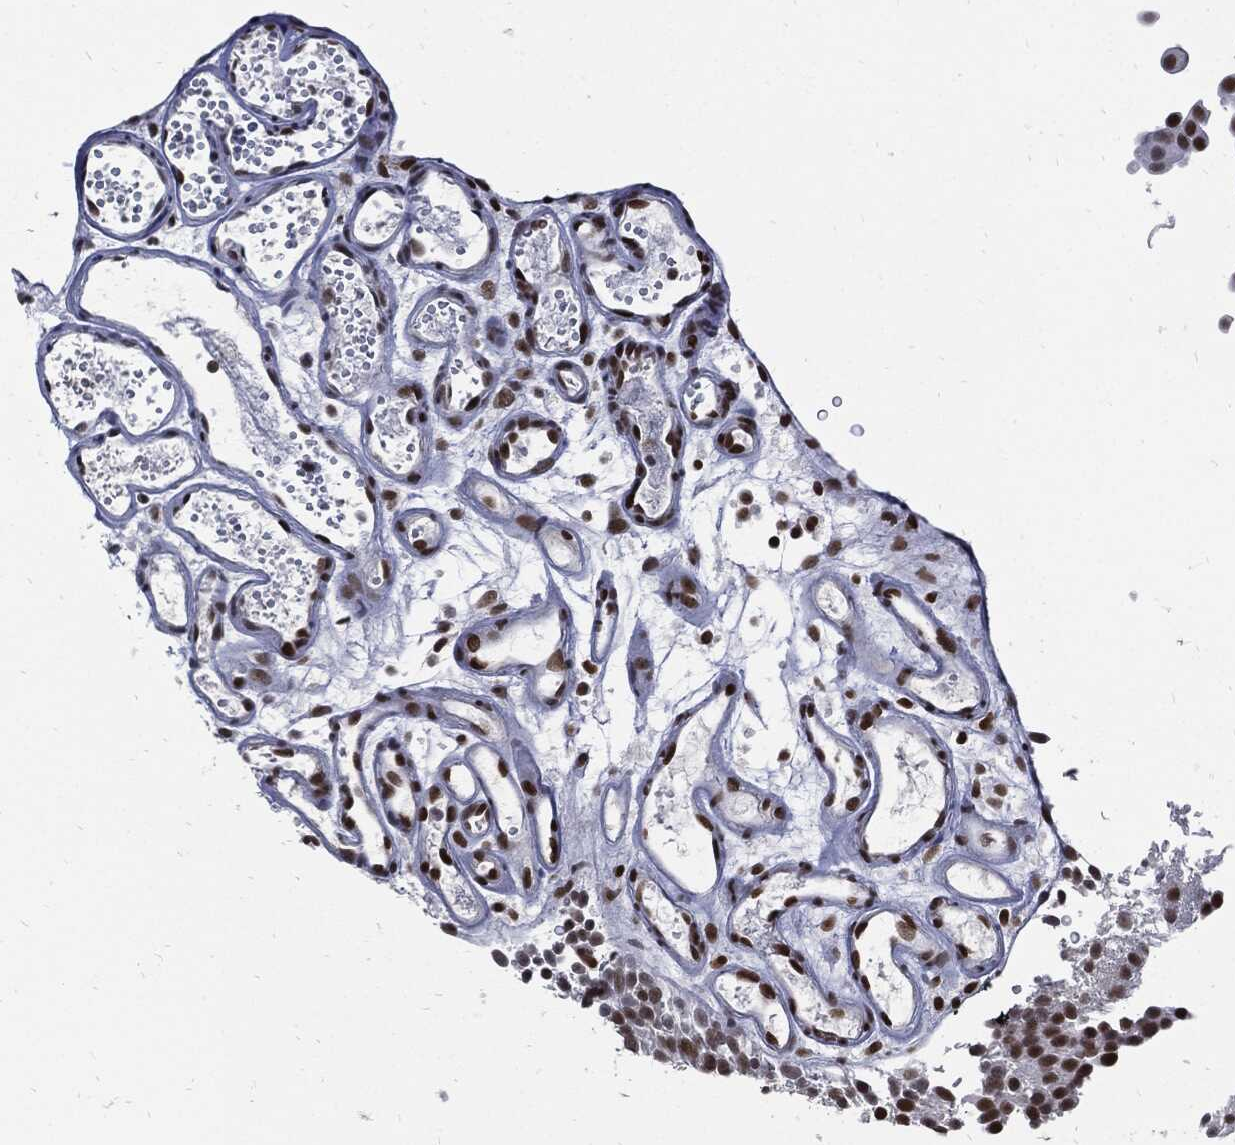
{"staining": {"intensity": "strong", "quantity": ">75%", "location": "nuclear"}, "tissue": "urothelial cancer", "cell_type": "Tumor cells", "image_type": "cancer", "snomed": [{"axis": "morphology", "description": "Urothelial carcinoma, Low grade"}, {"axis": "topography", "description": "Urinary bladder"}], "caption": "High-power microscopy captured an immunohistochemistry (IHC) histopathology image of urothelial cancer, revealing strong nuclear staining in about >75% of tumor cells.", "gene": "TERF2", "patient": {"sex": "male", "age": 78}}